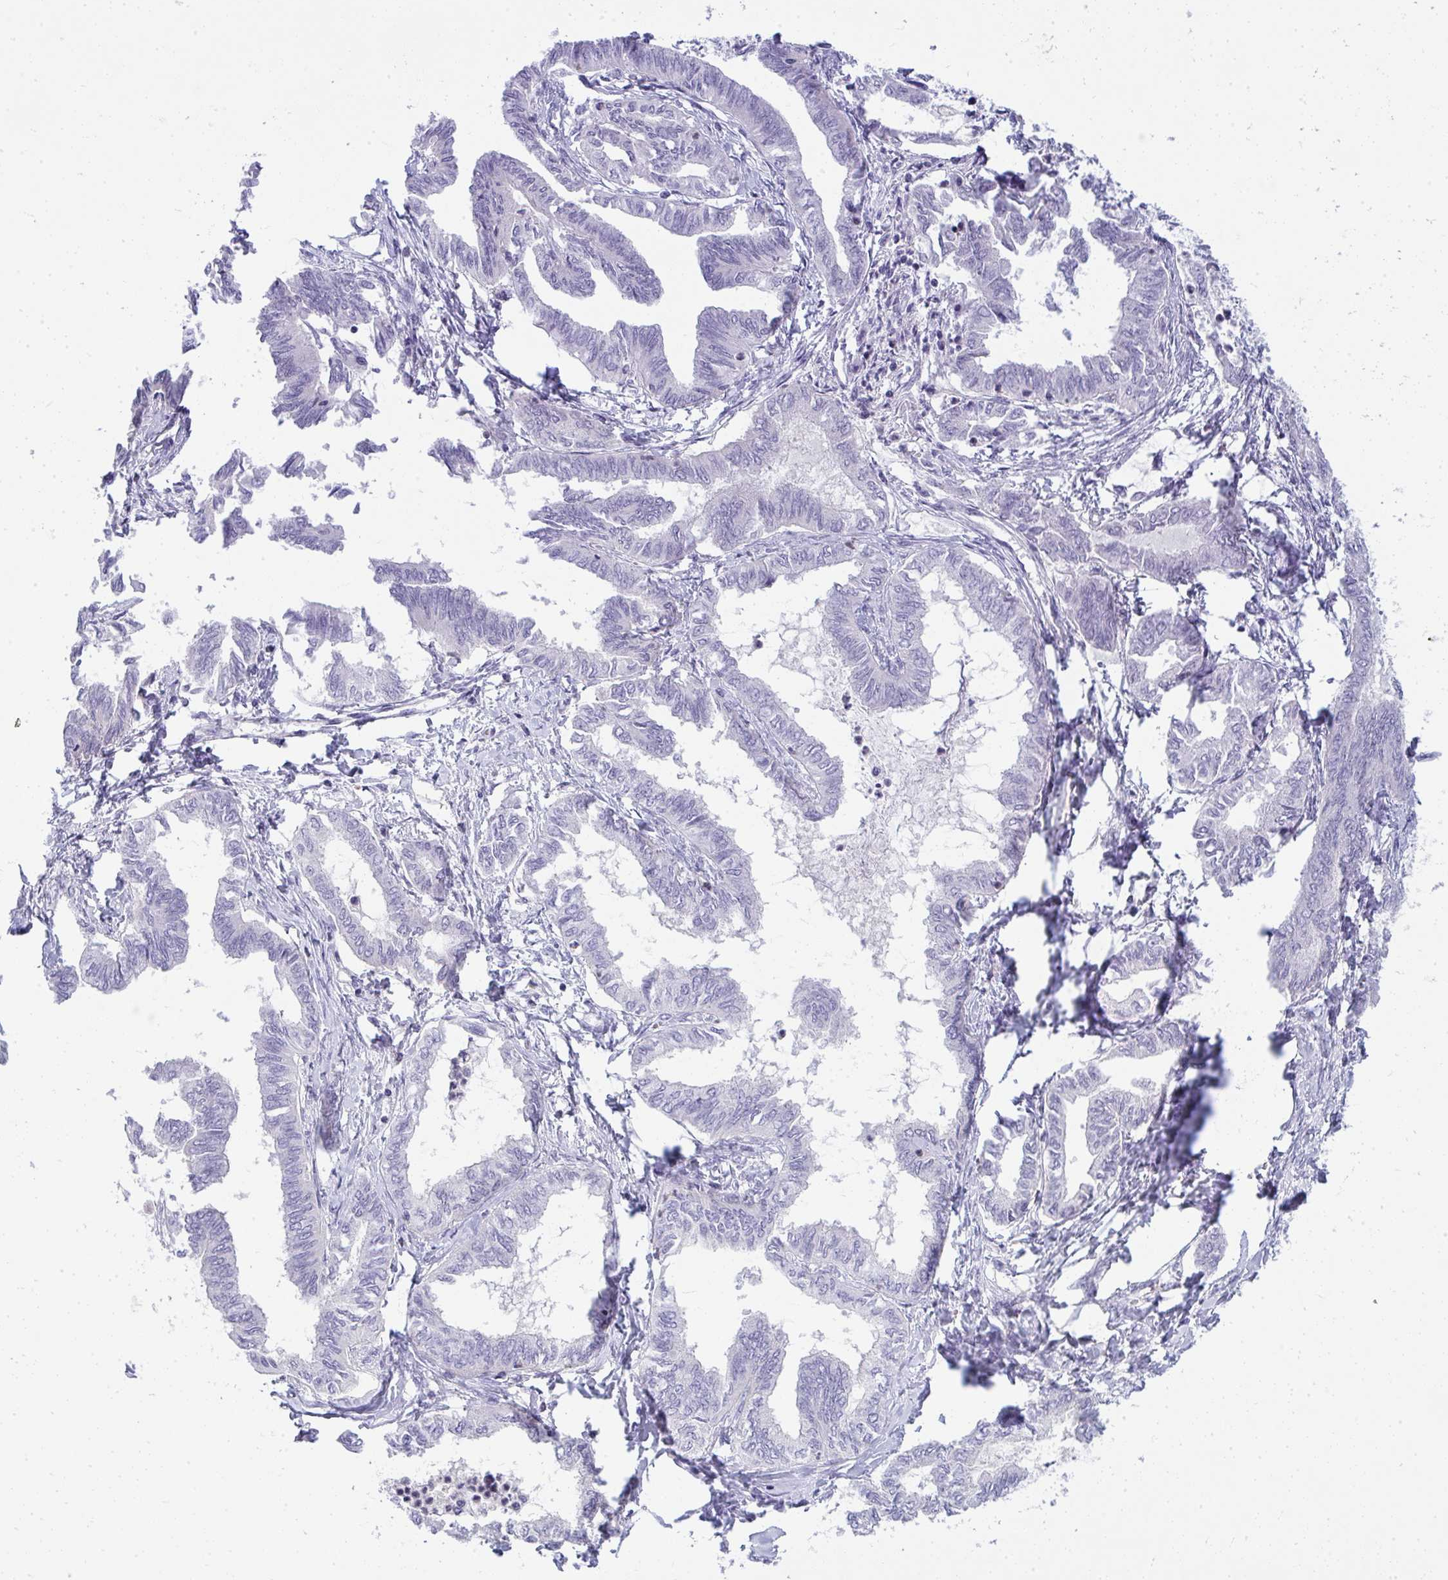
{"staining": {"intensity": "negative", "quantity": "none", "location": "none"}, "tissue": "ovarian cancer", "cell_type": "Tumor cells", "image_type": "cancer", "snomed": [{"axis": "morphology", "description": "Carcinoma, endometroid"}, {"axis": "topography", "description": "Ovary"}], "caption": "An image of ovarian cancer (endometroid carcinoma) stained for a protein reveals no brown staining in tumor cells. (DAB (3,3'-diaminobenzidine) IHC, high magnification).", "gene": "VPS4B", "patient": {"sex": "female", "age": 70}}